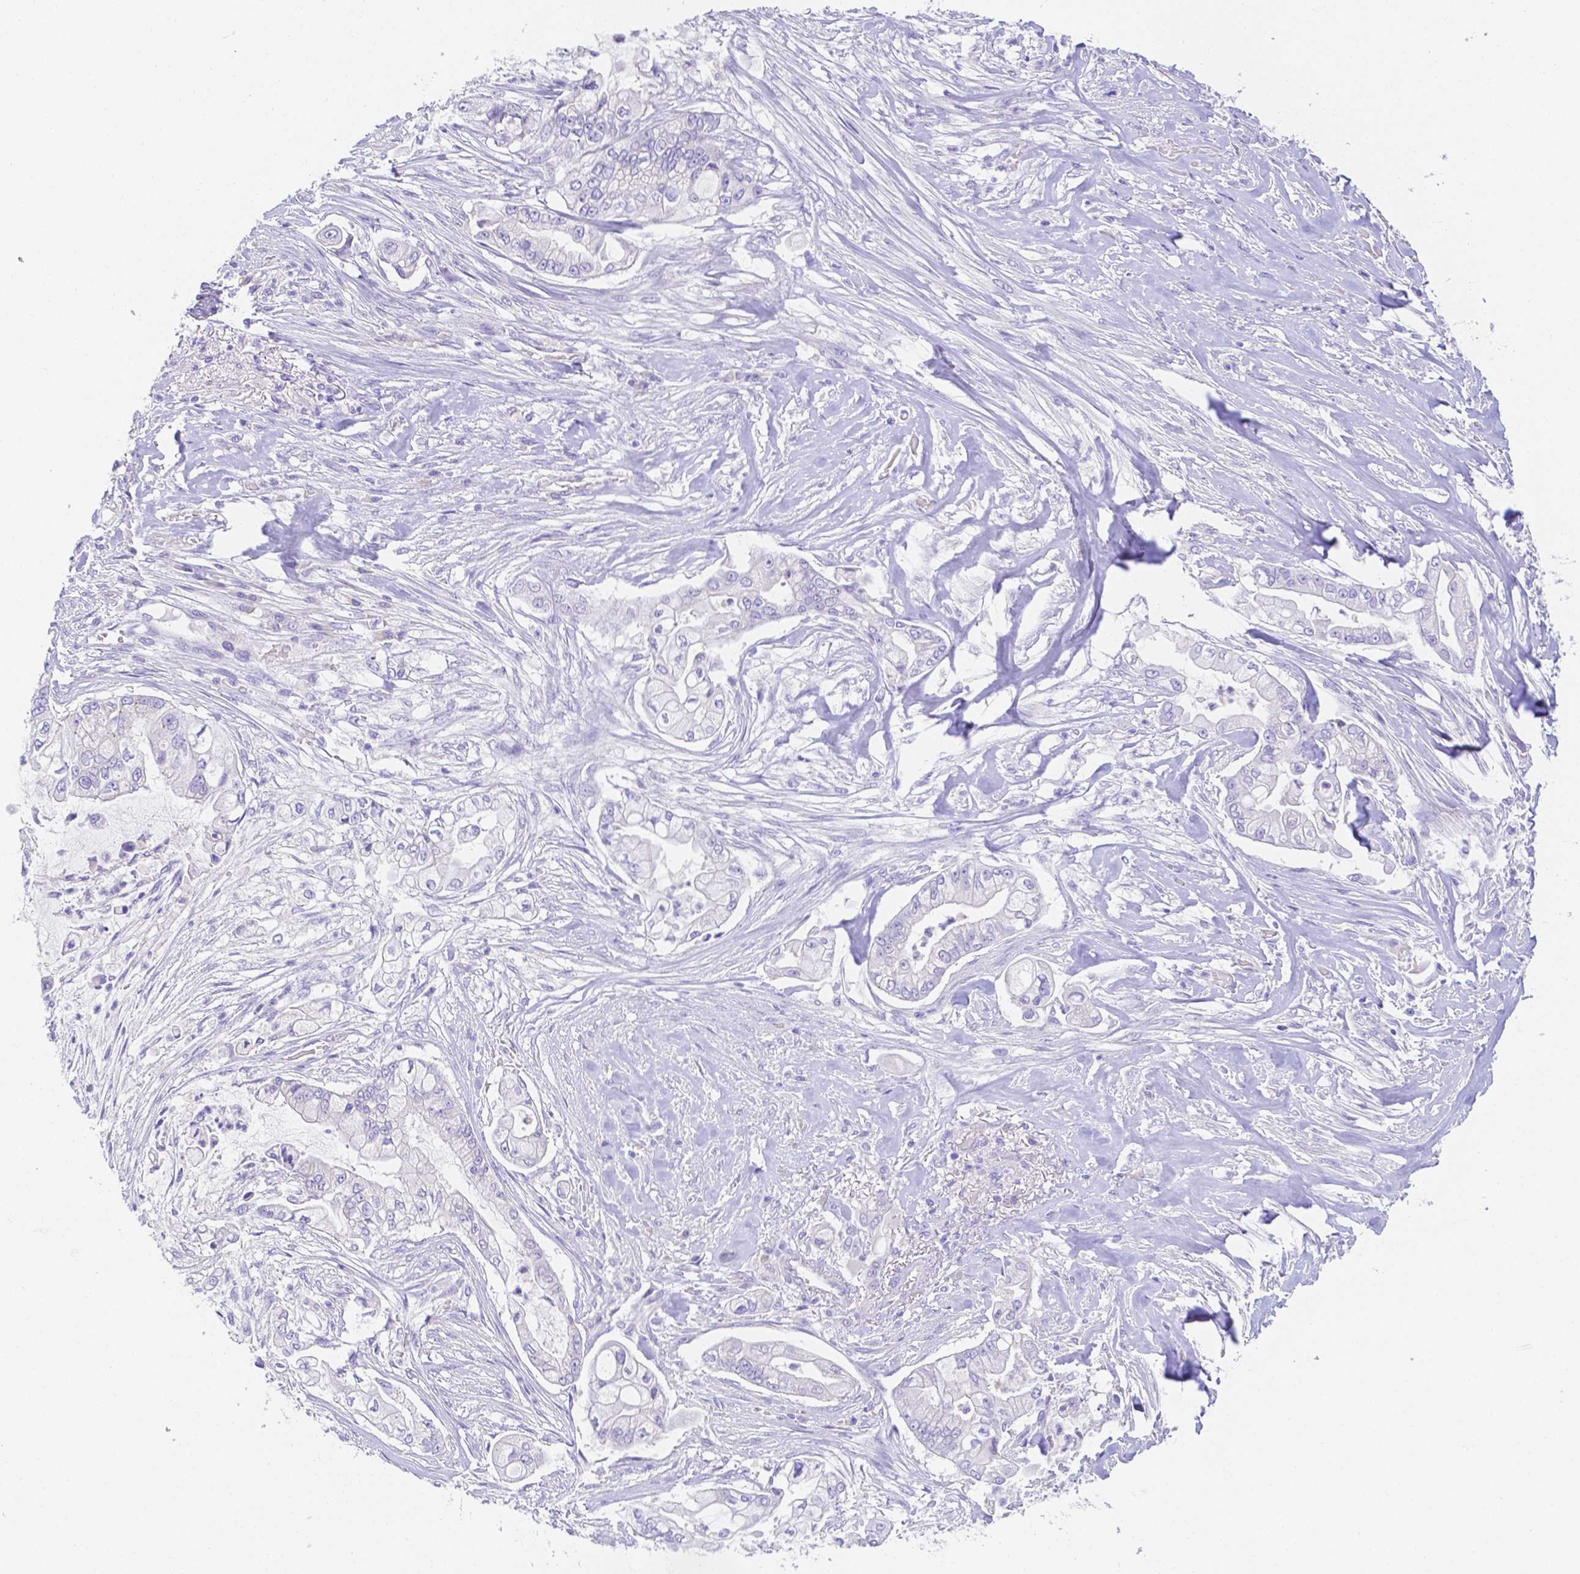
{"staining": {"intensity": "negative", "quantity": "none", "location": "none"}, "tissue": "pancreatic cancer", "cell_type": "Tumor cells", "image_type": "cancer", "snomed": [{"axis": "morphology", "description": "Adenocarcinoma, NOS"}, {"axis": "topography", "description": "Pancreas"}], "caption": "The image shows no staining of tumor cells in pancreatic cancer.", "gene": "ZG16B", "patient": {"sex": "female", "age": 69}}